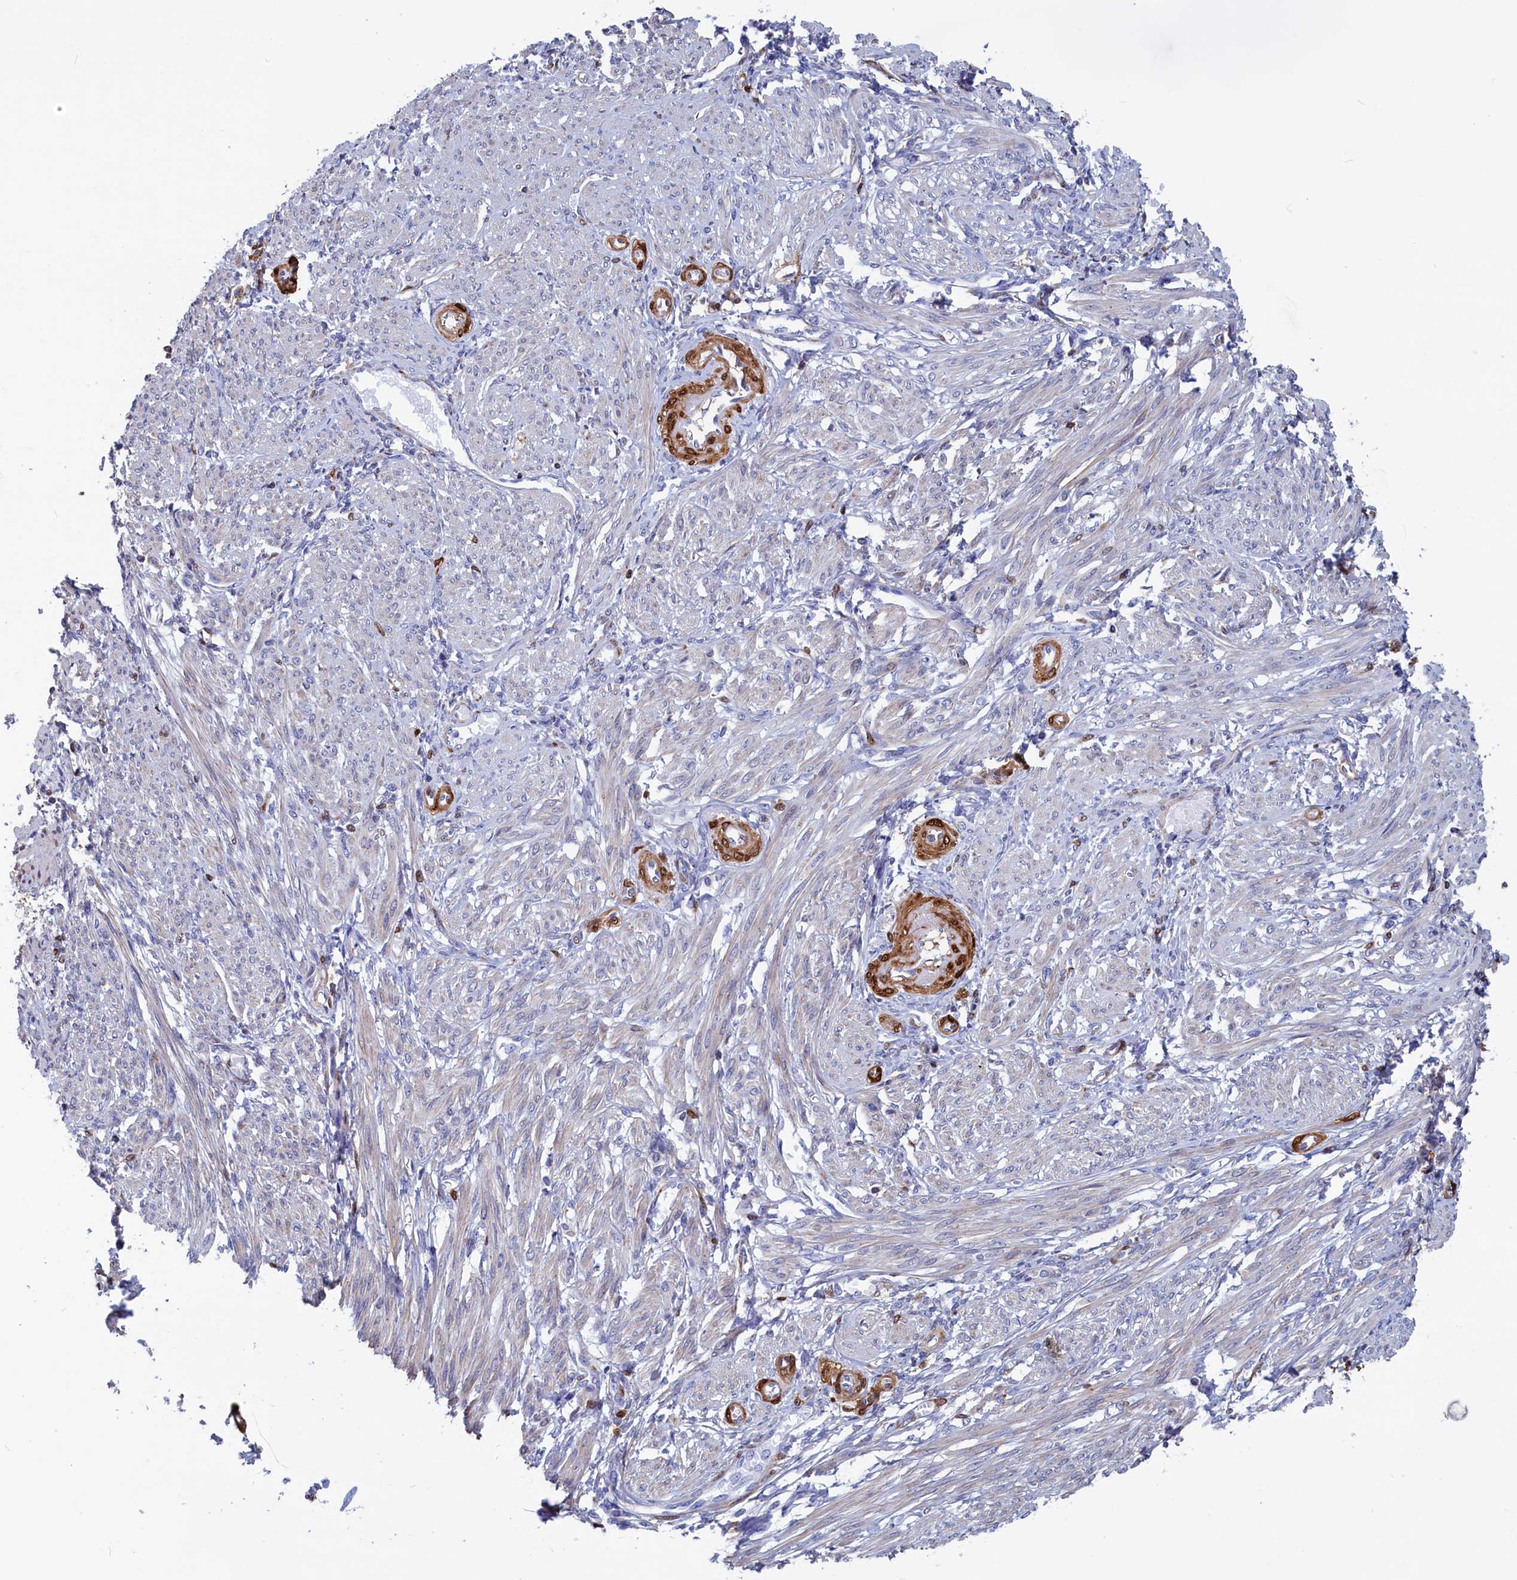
{"staining": {"intensity": "moderate", "quantity": "<25%", "location": "cytoplasmic/membranous"}, "tissue": "smooth muscle", "cell_type": "Smooth muscle cells", "image_type": "normal", "snomed": [{"axis": "morphology", "description": "Normal tissue, NOS"}, {"axis": "morphology", "description": "Adenocarcinoma, NOS"}, {"axis": "topography", "description": "Colon"}, {"axis": "topography", "description": "Peripheral nerve tissue"}], "caption": "IHC histopathology image of unremarkable smooth muscle stained for a protein (brown), which demonstrates low levels of moderate cytoplasmic/membranous expression in about <25% of smooth muscle cells.", "gene": "CRIP1", "patient": {"sex": "male", "age": 14}}